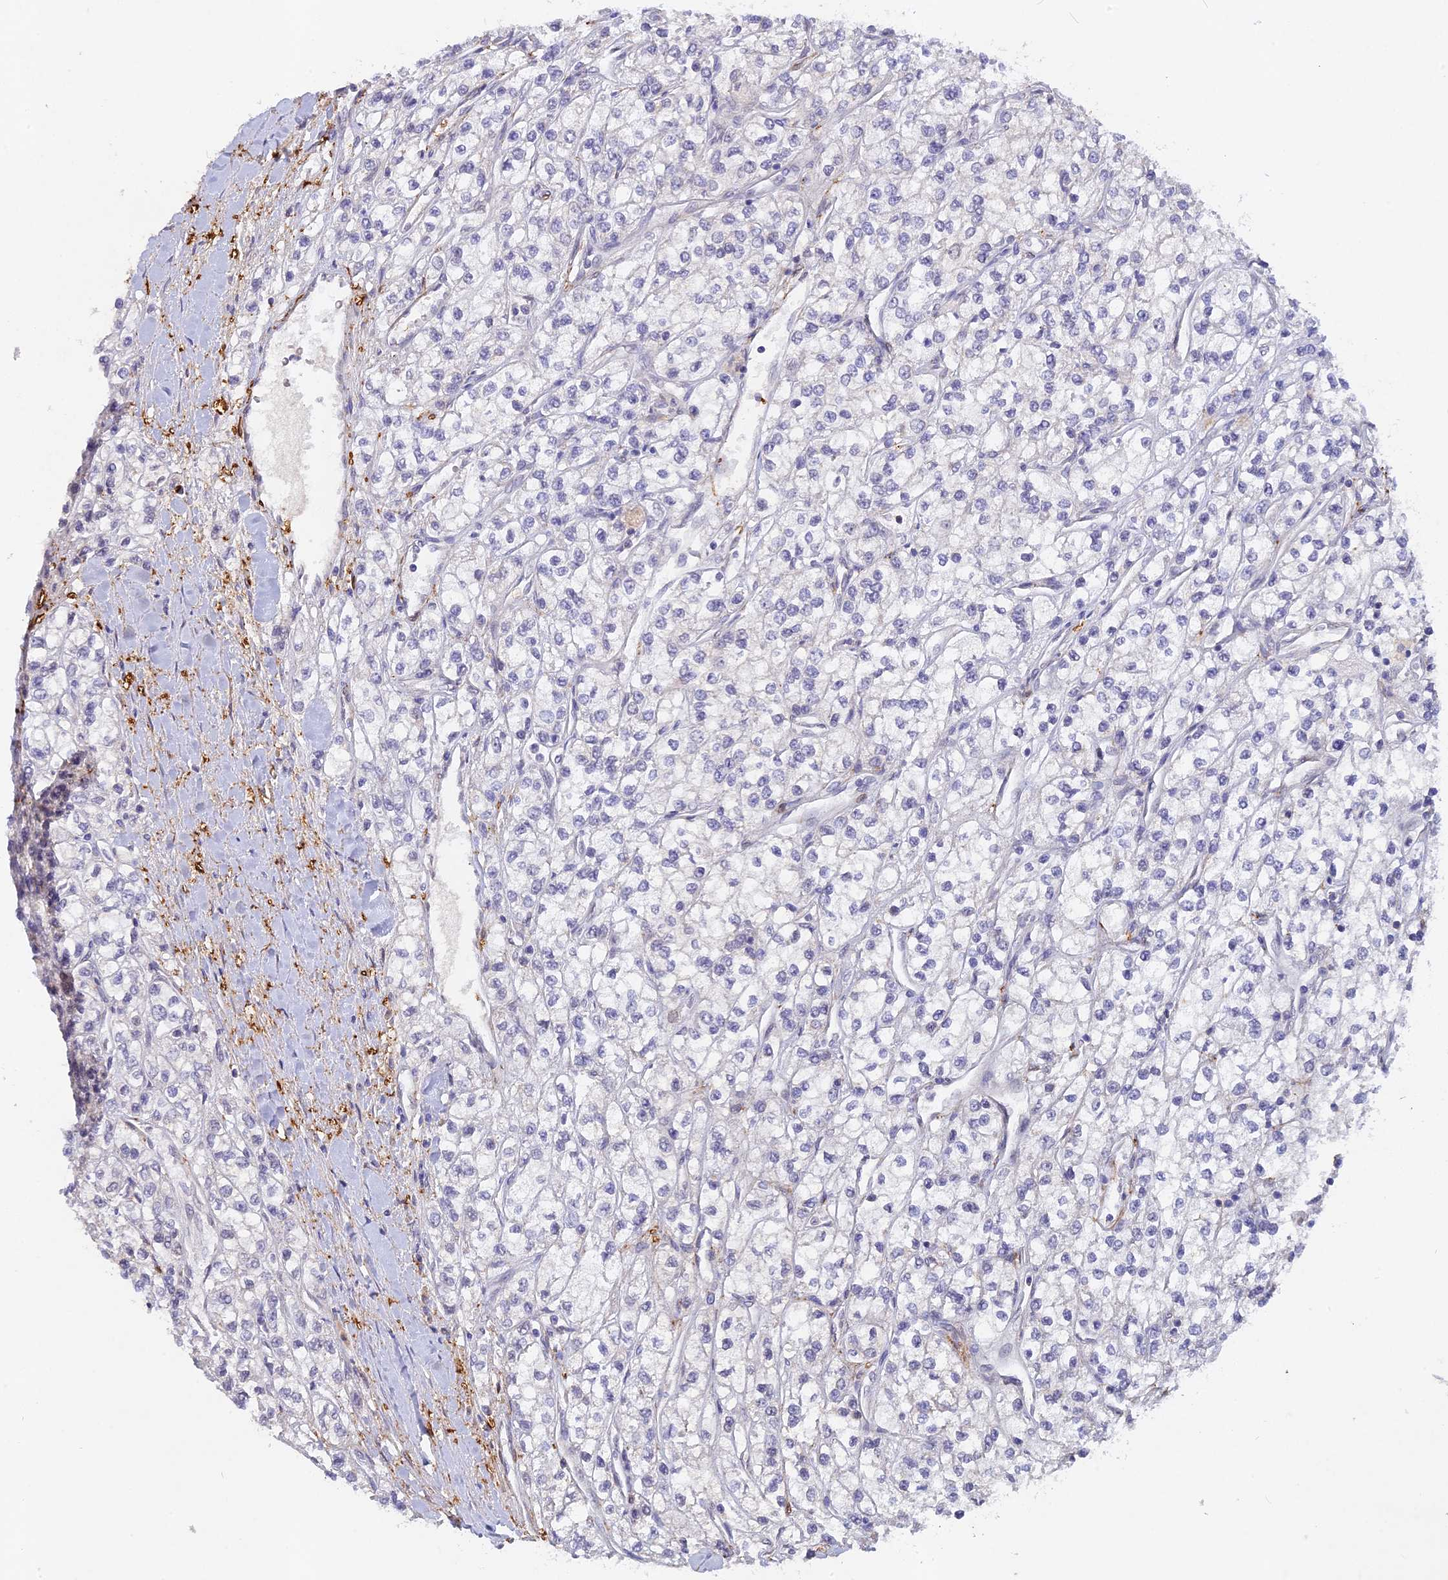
{"staining": {"intensity": "negative", "quantity": "none", "location": "none"}, "tissue": "renal cancer", "cell_type": "Tumor cells", "image_type": "cancer", "snomed": [{"axis": "morphology", "description": "Adenocarcinoma, NOS"}, {"axis": "topography", "description": "Kidney"}], "caption": "Protein analysis of renal cancer demonstrates no significant positivity in tumor cells.", "gene": "CCDC154", "patient": {"sex": "male", "age": 80}}